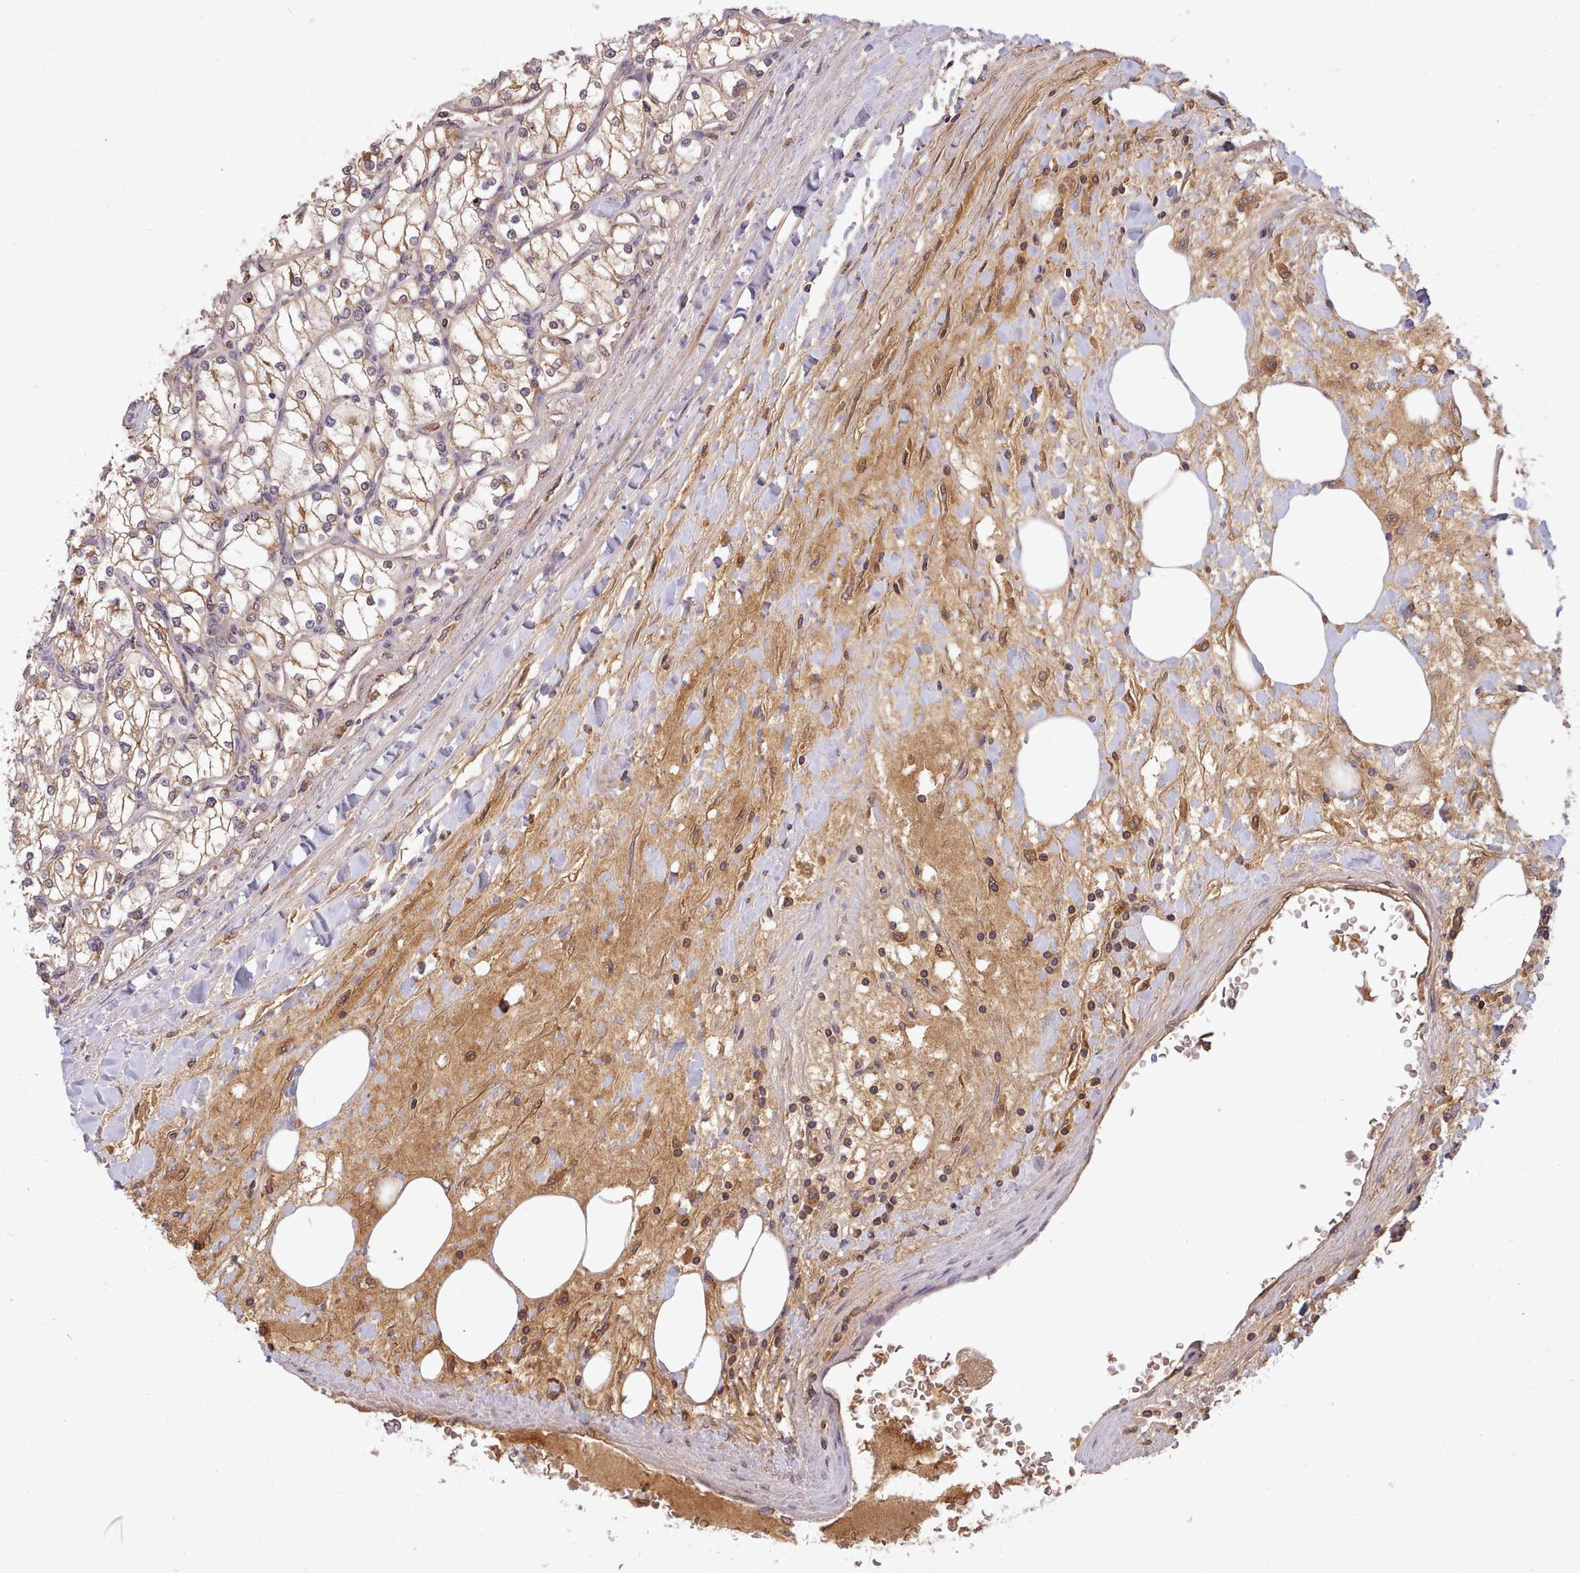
{"staining": {"intensity": "moderate", "quantity": ">75%", "location": "cytoplasmic/membranous"}, "tissue": "renal cancer", "cell_type": "Tumor cells", "image_type": "cancer", "snomed": [{"axis": "morphology", "description": "Adenocarcinoma, NOS"}, {"axis": "topography", "description": "Kidney"}], "caption": "Moderate cytoplasmic/membranous staining is seen in about >75% of tumor cells in renal cancer. Immunohistochemistry stains the protein of interest in brown and the nuclei are stained blue.", "gene": "PIP4P1", "patient": {"sex": "male", "age": 80}}